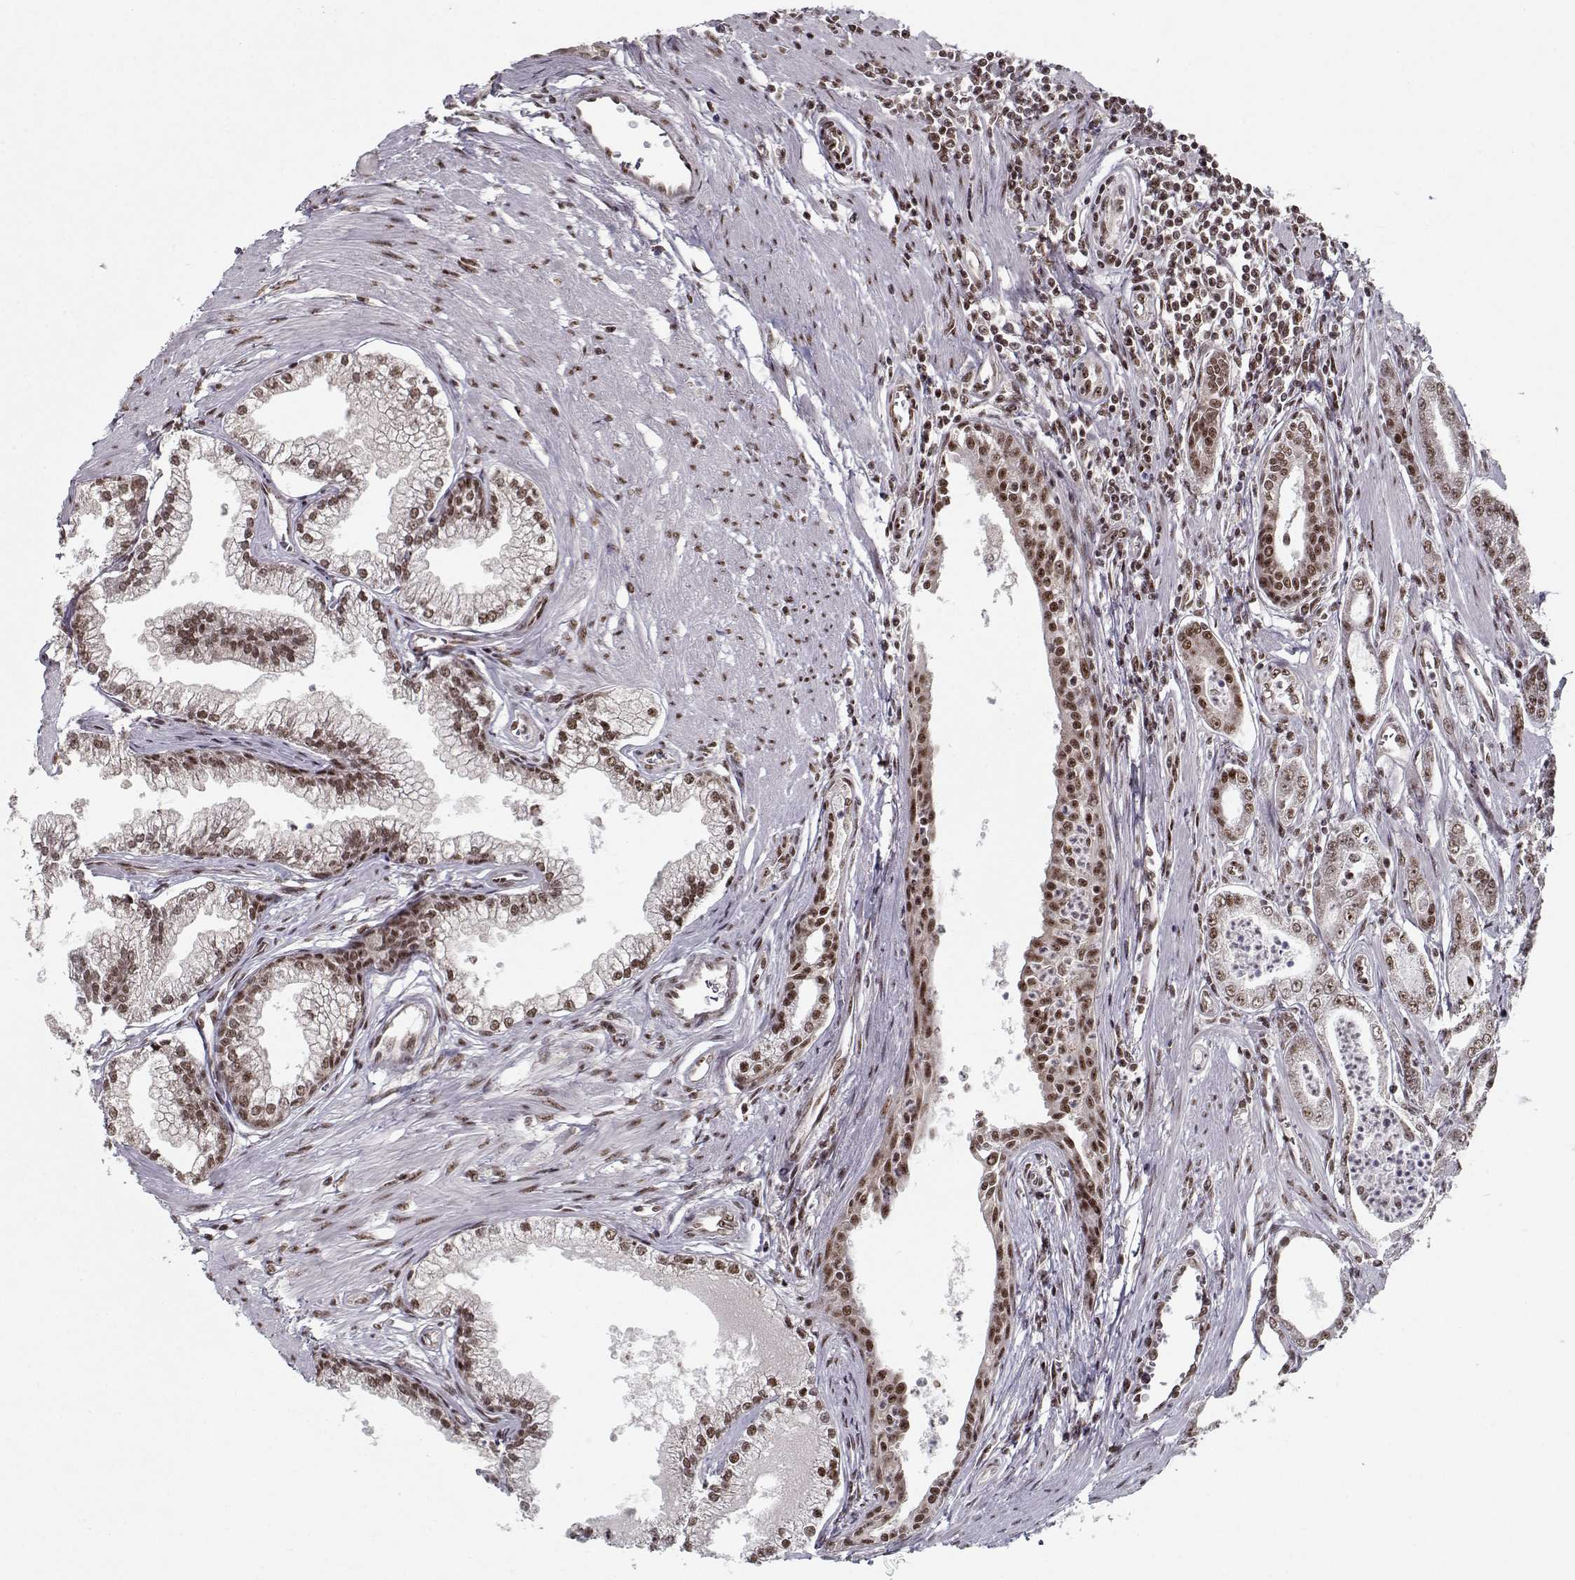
{"staining": {"intensity": "moderate", "quantity": "25%-75%", "location": "nuclear"}, "tissue": "prostate cancer", "cell_type": "Tumor cells", "image_type": "cancer", "snomed": [{"axis": "morphology", "description": "Adenocarcinoma, NOS"}, {"axis": "topography", "description": "Prostate"}], "caption": "Adenocarcinoma (prostate) was stained to show a protein in brown. There is medium levels of moderate nuclear staining in approximately 25%-75% of tumor cells. (DAB (3,3'-diaminobenzidine) IHC, brown staining for protein, blue staining for nuclei).", "gene": "TESPA1", "patient": {"sex": "male", "age": 71}}